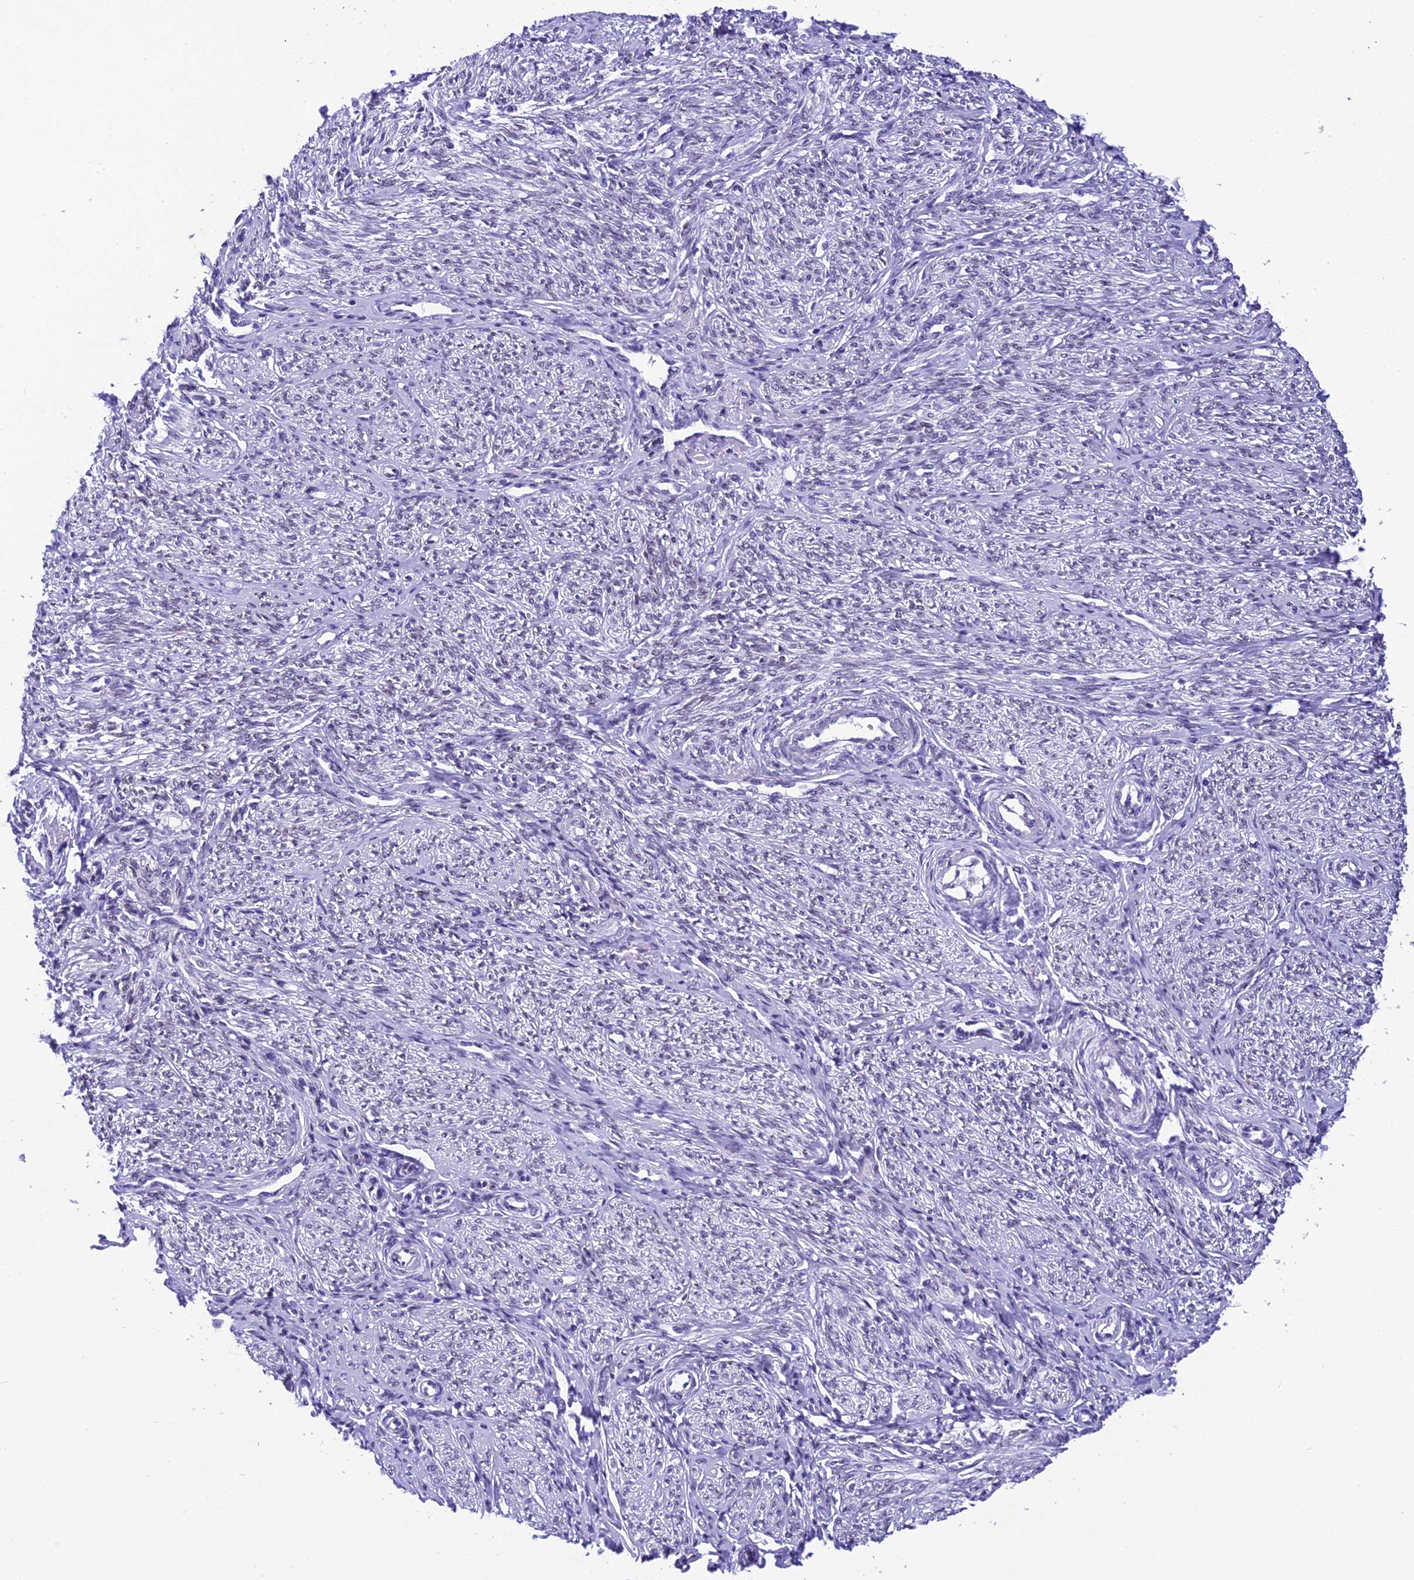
{"staining": {"intensity": "negative", "quantity": "none", "location": "none"}, "tissue": "endometrium", "cell_type": "Cells in endometrial stroma", "image_type": "normal", "snomed": [{"axis": "morphology", "description": "Normal tissue, NOS"}, {"axis": "topography", "description": "Endometrium"}], "caption": "DAB immunohistochemical staining of unremarkable human endometrium reveals no significant staining in cells in endometrial stroma.", "gene": "METTL25", "patient": {"sex": "female", "age": 72}}